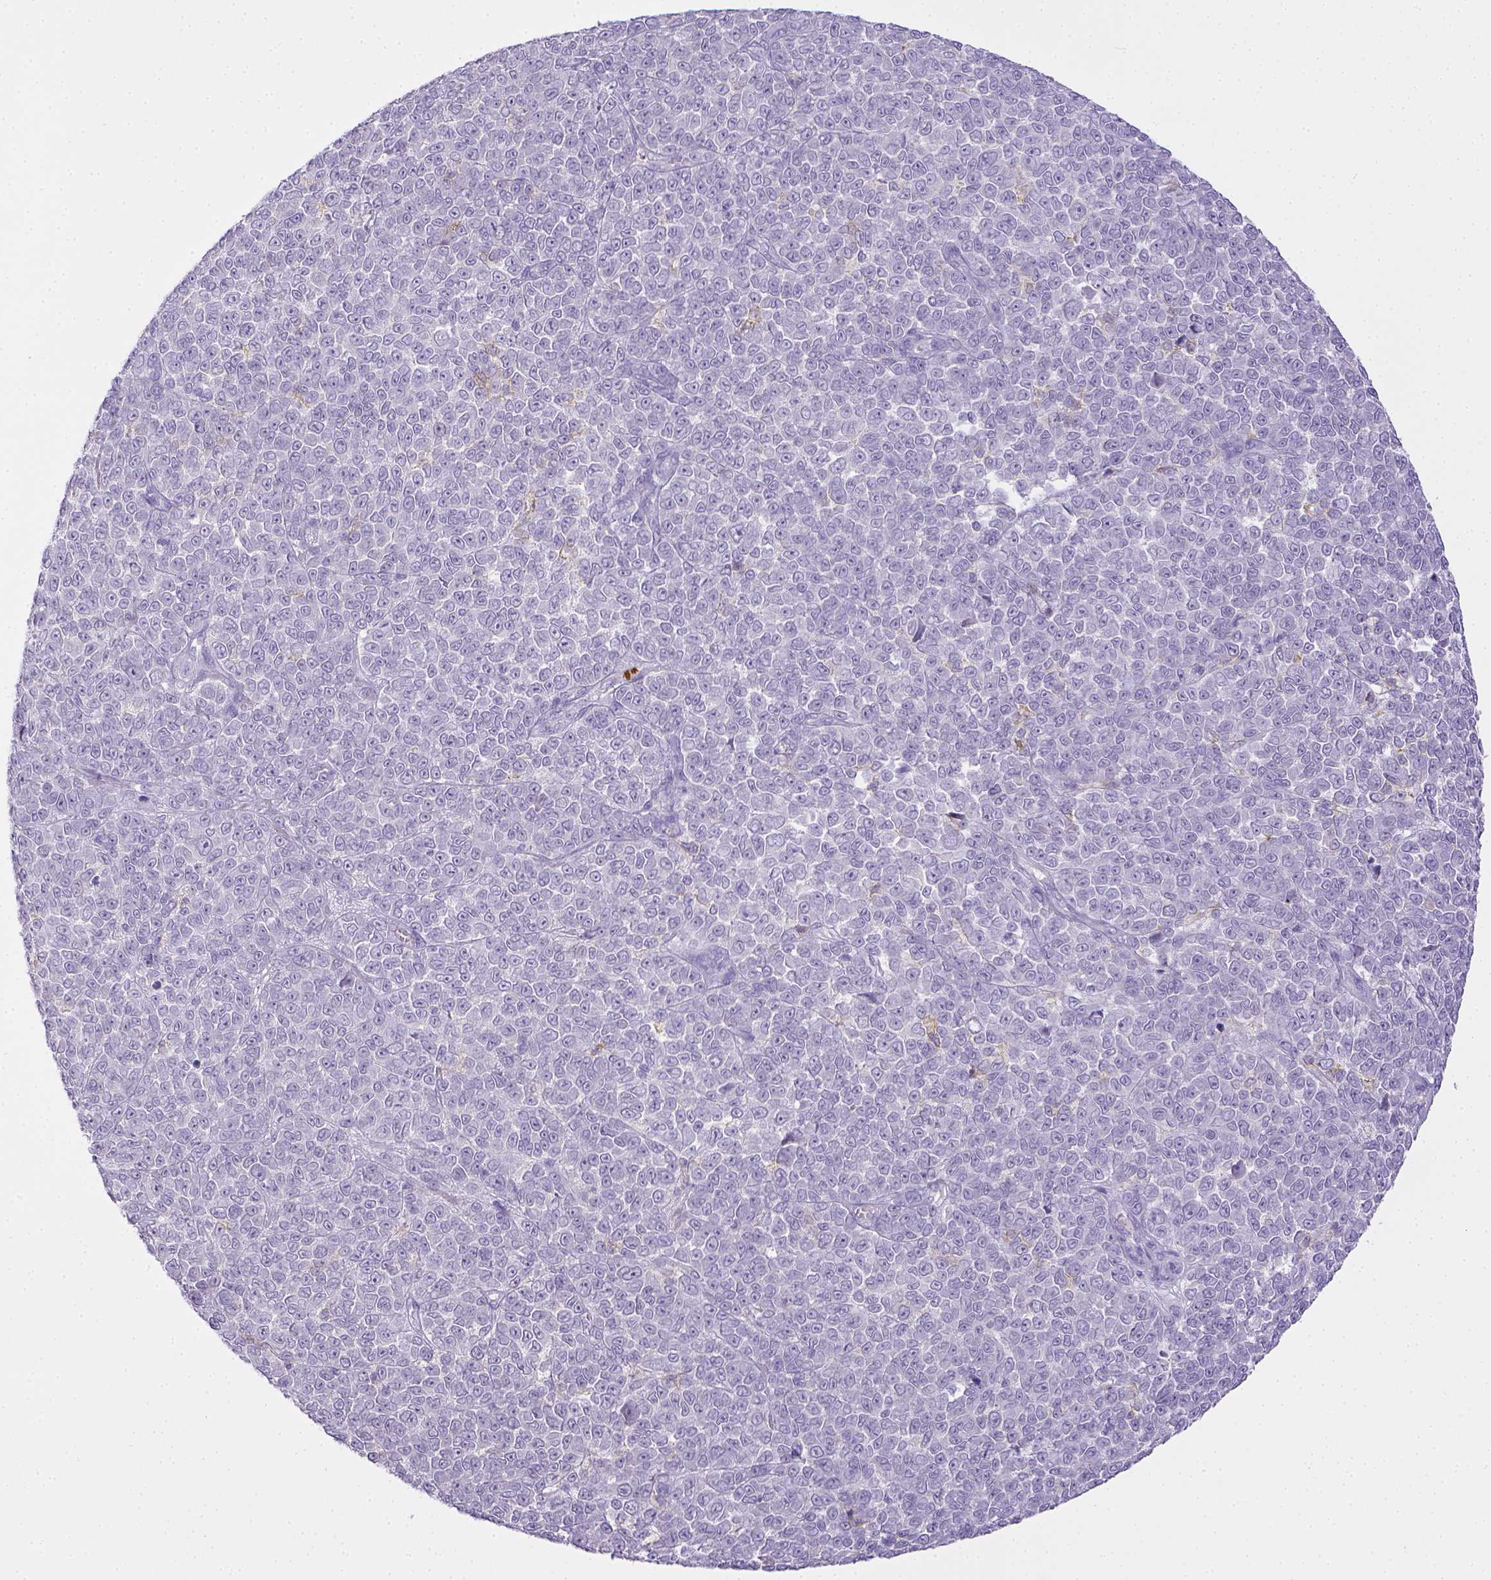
{"staining": {"intensity": "negative", "quantity": "none", "location": "none"}, "tissue": "melanoma", "cell_type": "Tumor cells", "image_type": "cancer", "snomed": [{"axis": "morphology", "description": "Malignant melanoma, NOS"}, {"axis": "topography", "description": "Skin"}], "caption": "An immunohistochemistry image of melanoma is shown. There is no staining in tumor cells of melanoma.", "gene": "ITGAM", "patient": {"sex": "female", "age": 95}}